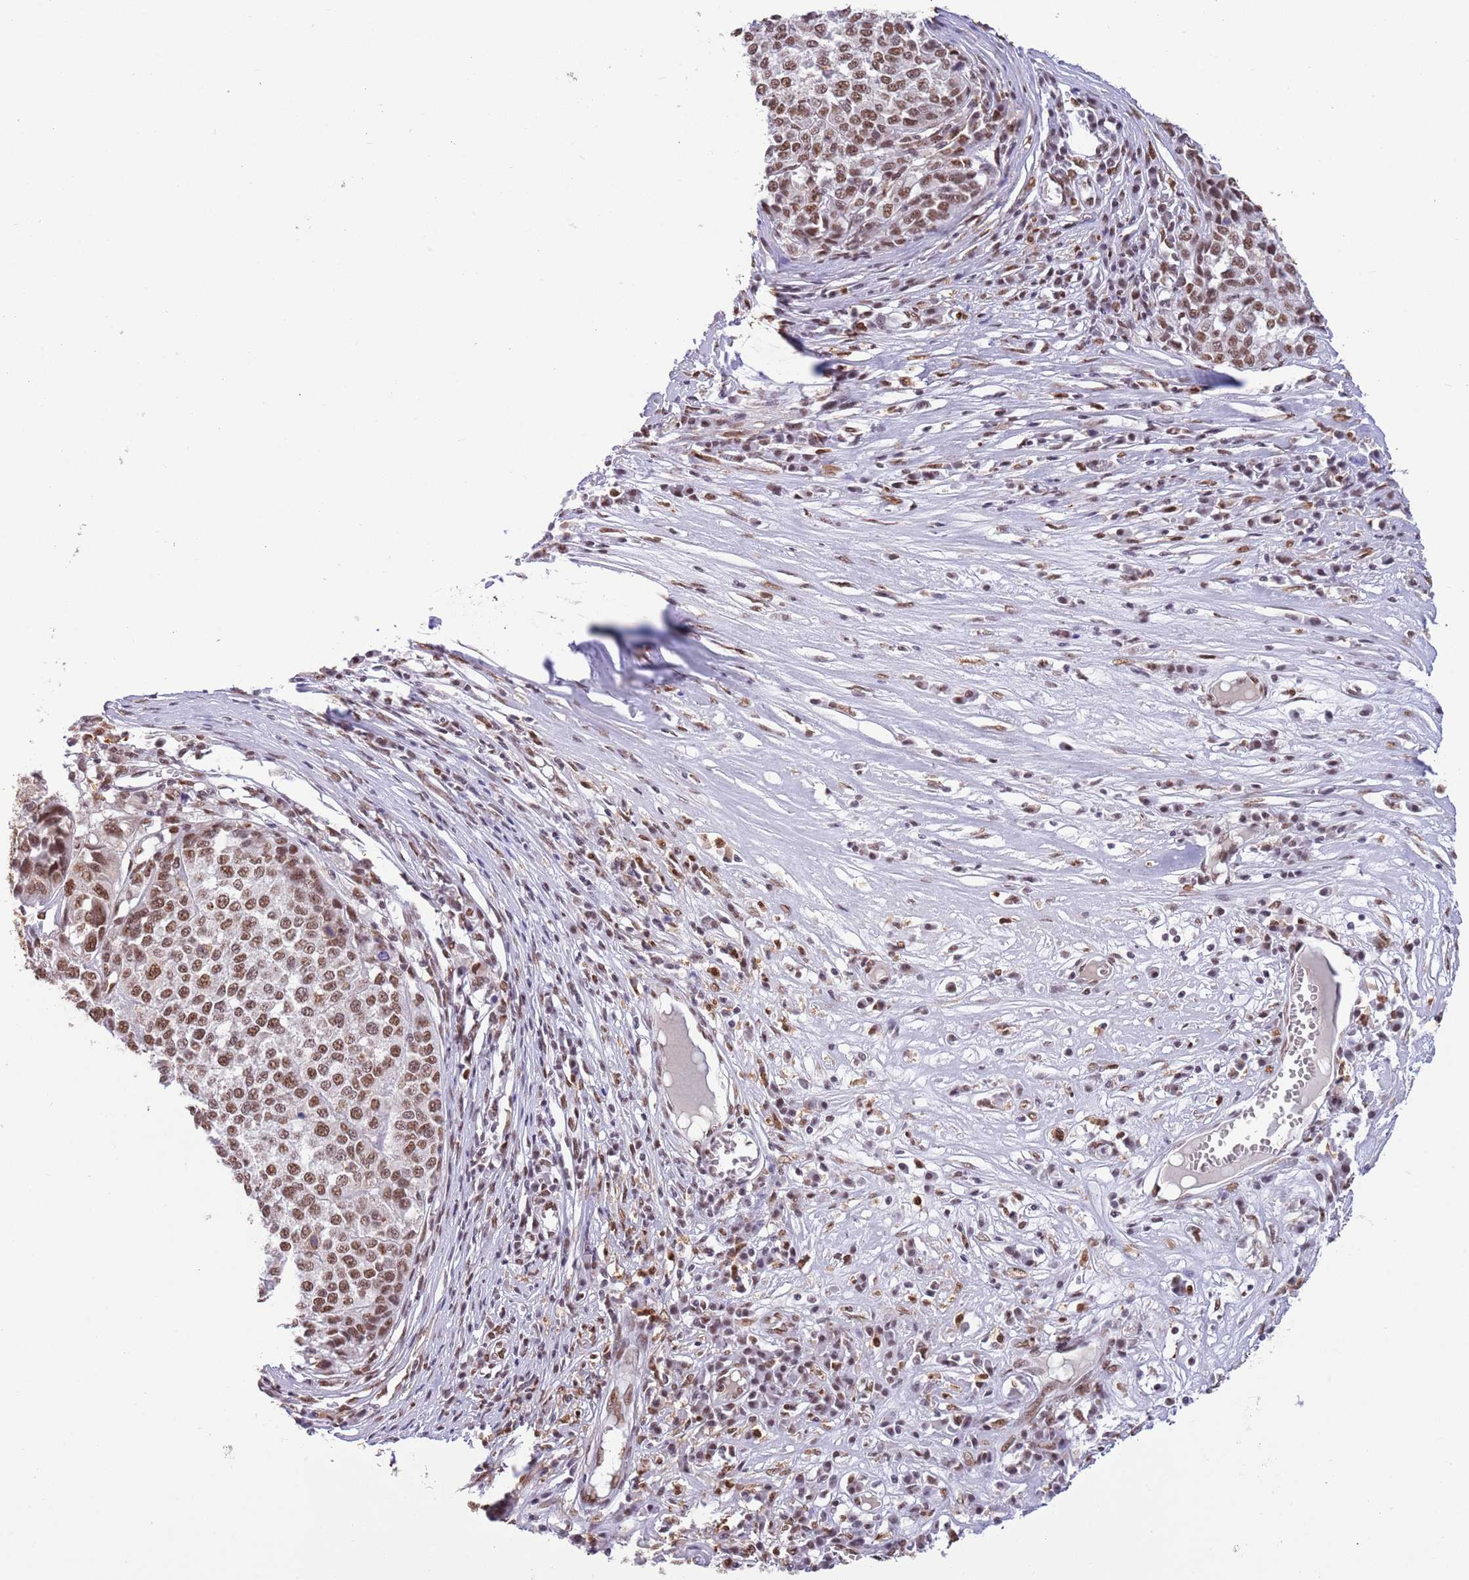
{"staining": {"intensity": "moderate", "quantity": ">75%", "location": "nuclear"}, "tissue": "melanoma", "cell_type": "Tumor cells", "image_type": "cancer", "snomed": [{"axis": "morphology", "description": "Malignant melanoma, Metastatic site"}, {"axis": "topography", "description": "Lymph node"}], "caption": "Malignant melanoma (metastatic site) stained with IHC exhibits moderate nuclear expression in approximately >75% of tumor cells.", "gene": "TRIM32", "patient": {"sex": "male", "age": 44}}